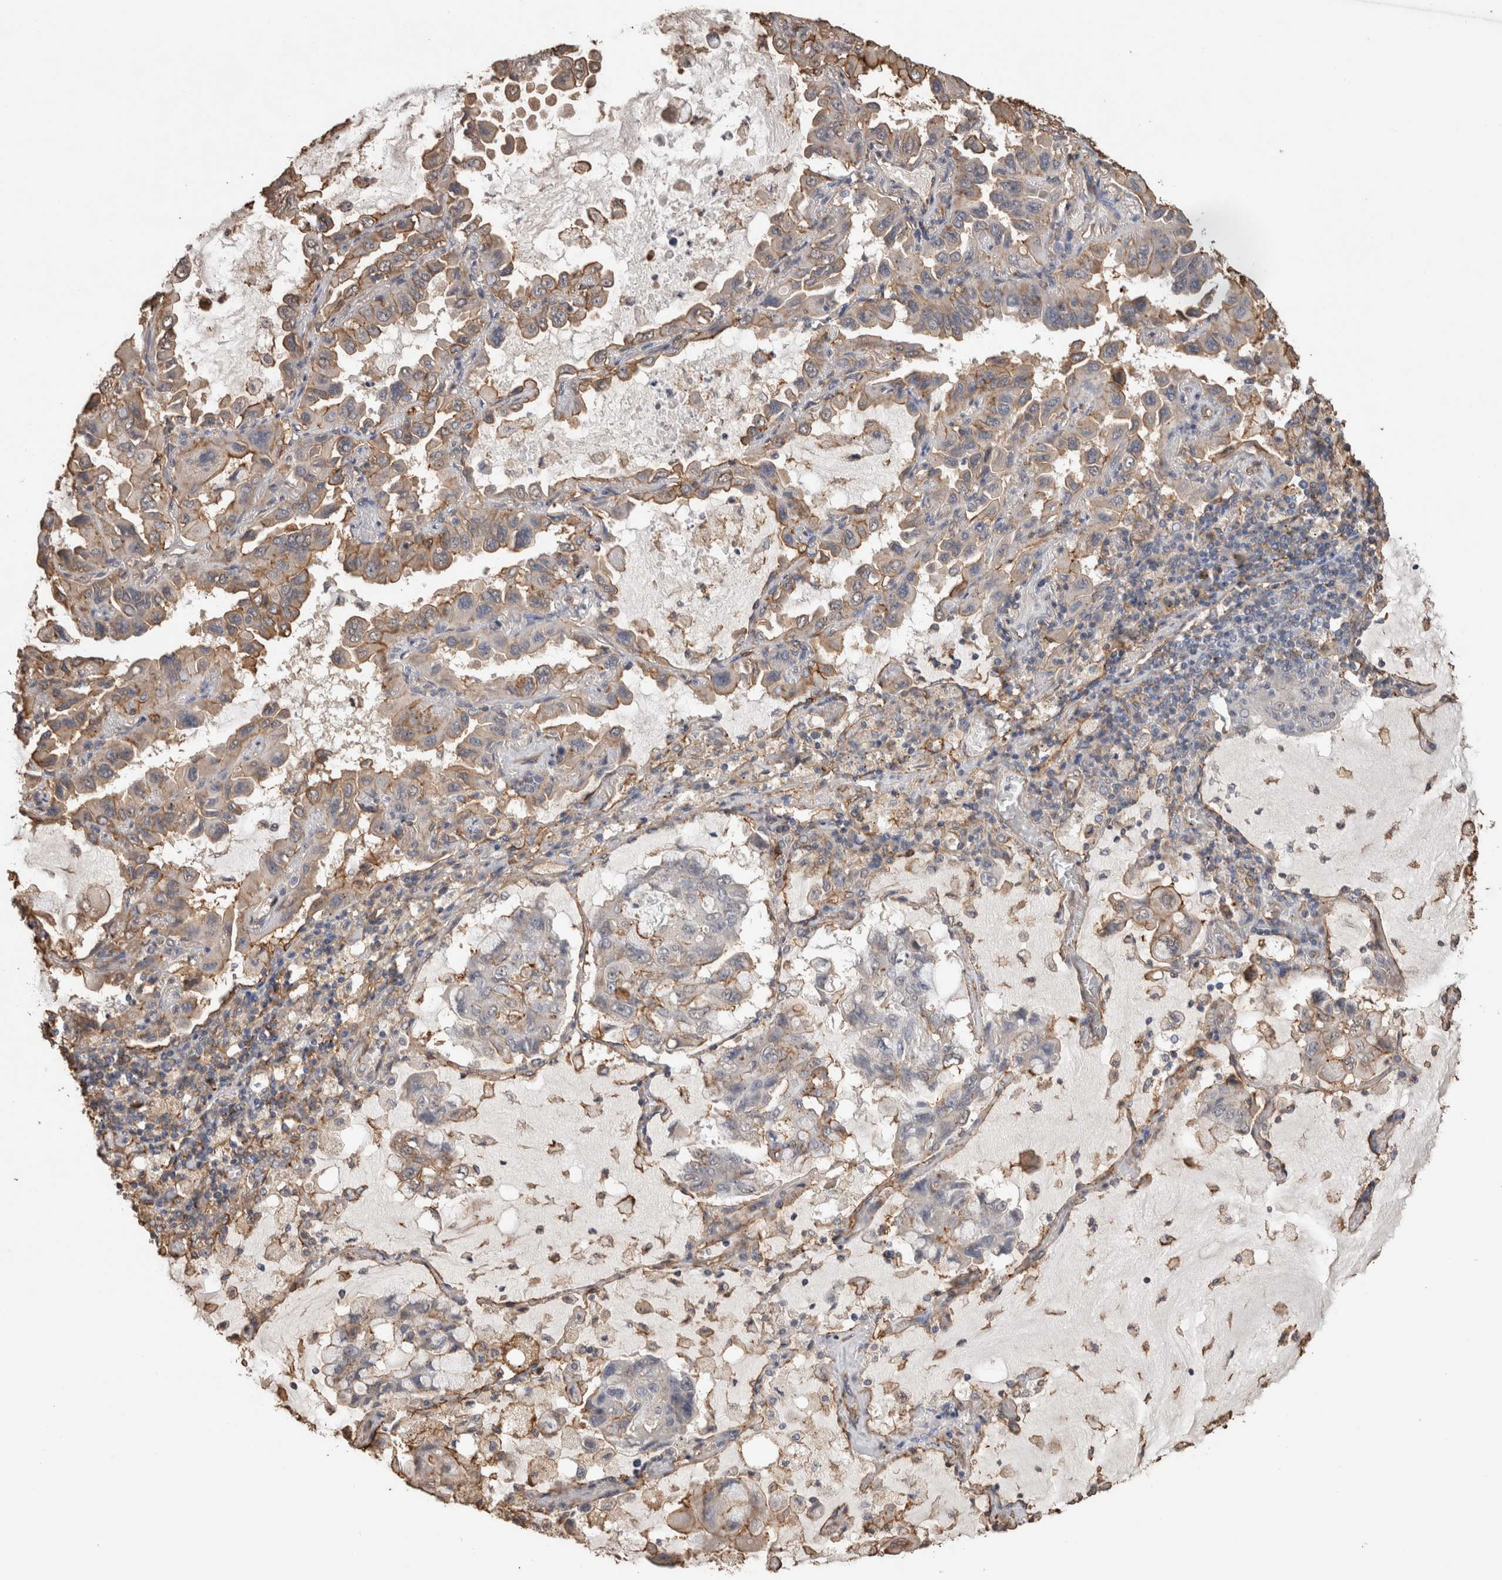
{"staining": {"intensity": "moderate", "quantity": "<25%", "location": "cytoplasmic/membranous"}, "tissue": "lung cancer", "cell_type": "Tumor cells", "image_type": "cancer", "snomed": [{"axis": "morphology", "description": "Adenocarcinoma, NOS"}, {"axis": "topography", "description": "Lung"}], "caption": "This is an image of immunohistochemistry staining of lung cancer (adenocarcinoma), which shows moderate positivity in the cytoplasmic/membranous of tumor cells.", "gene": "S100A10", "patient": {"sex": "male", "age": 64}}